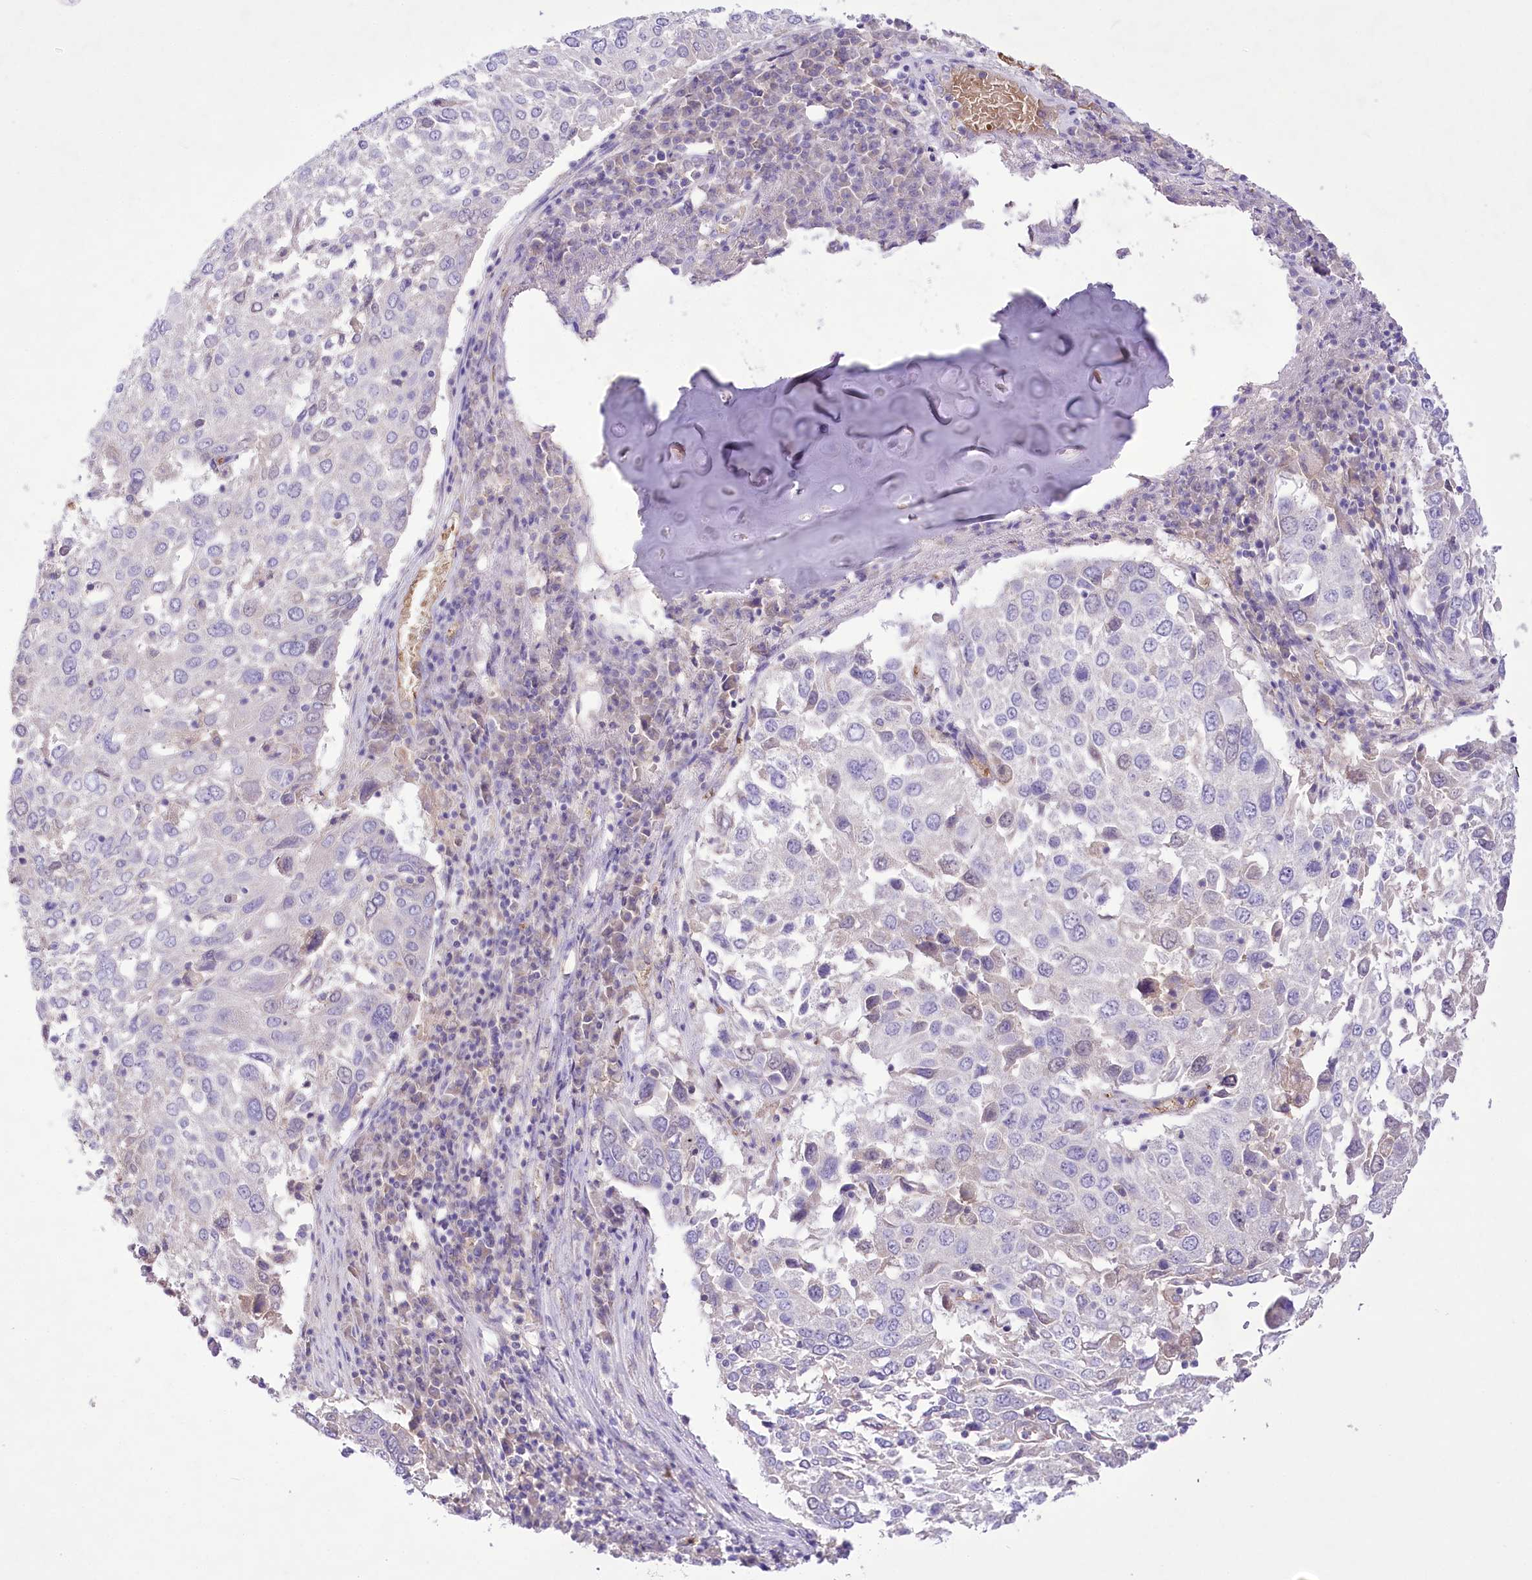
{"staining": {"intensity": "negative", "quantity": "none", "location": "none"}, "tissue": "lung cancer", "cell_type": "Tumor cells", "image_type": "cancer", "snomed": [{"axis": "morphology", "description": "Squamous cell carcinoma, NOS"}, {"axis": "topography", "description": "Lung"}], "caption": "Immunohistochemistry (IHC) histopathology image of neoplastic tissue: squamous cell carcinoma (lung) stained with DAB displays no significant protein staining in tumor cells.", "gene": "PRSS53", "patient": {"sex": "male", "age": 65}}